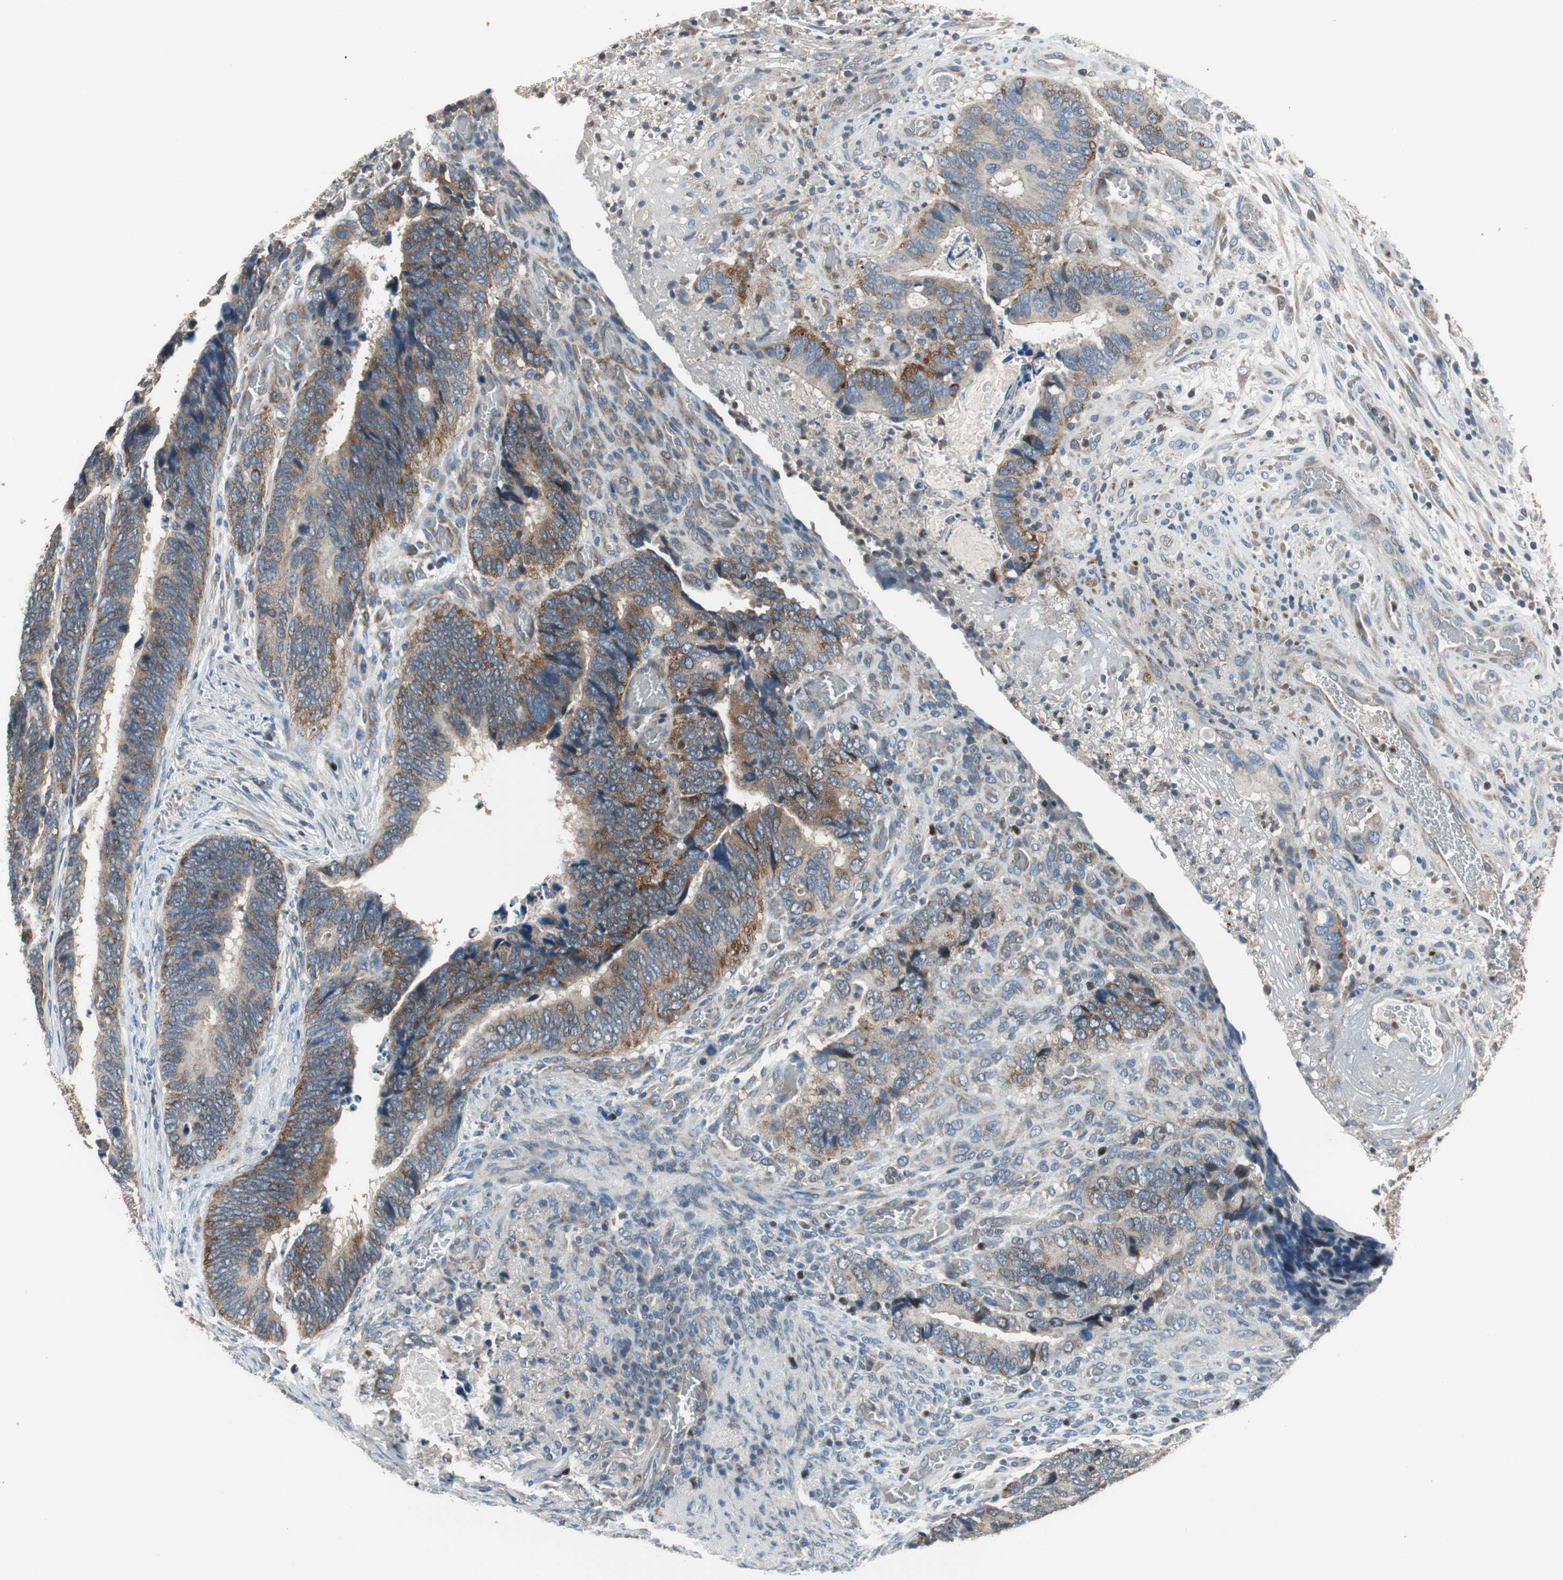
{"staining": {"intensity": "moderate", "quantity": ">75%", "location": "cytoplasmic/membranous"}, "tissue": "colorectal cancer", "cell_type": "Tumor cells", "image_type": "cancer", "snomed": [{"axis": "morphology", "description": "Adenocarcinoma, NOS"}, {"axis": "topography", "description": "Colon"}], "caption": "Adenocarcinoma (colorectal) stained for a protein reveals moderate cytoplasmic/membranous positivity in tumor cells.", "gene": "PI4KB", "patient": {"sex": "male", "age": 72}}